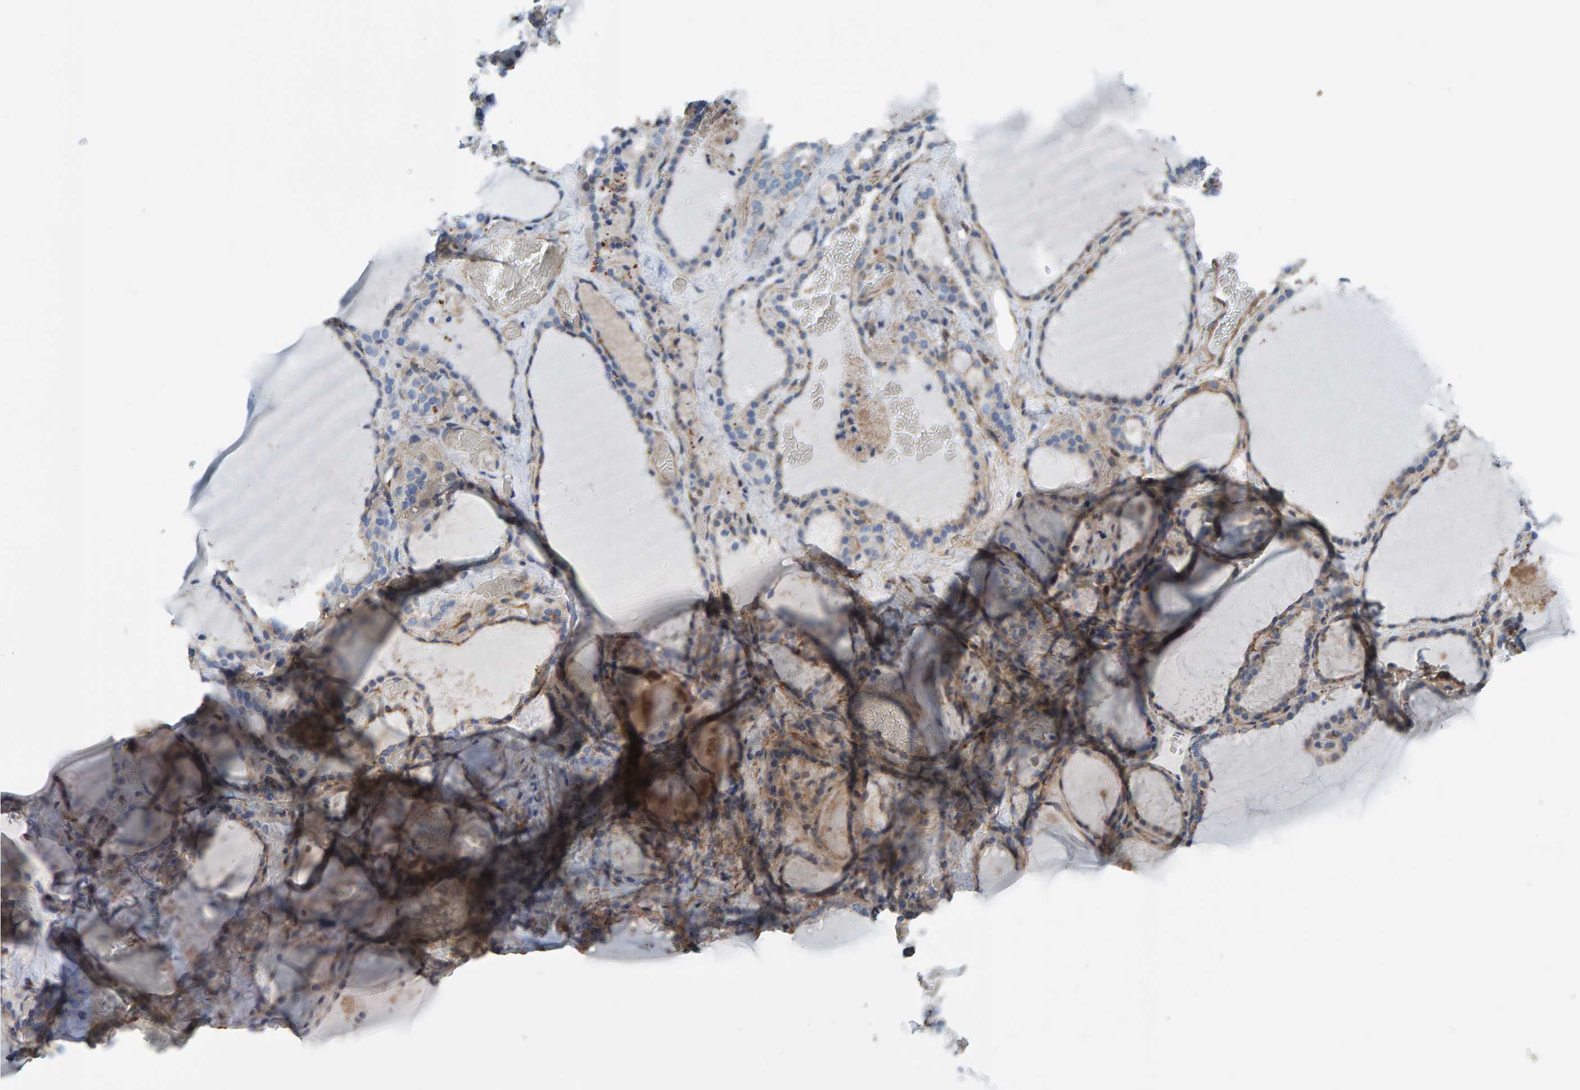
{"staining": {"intensity": "weak", "quantity": "<25%", "location": "cytoplasmic/membranous"}, "tissue": "thyroid gland", "cell_type": "Glandular cells", "image_type": "normal", "snomed": [{"axis": "morphology", "description": "Normal tissue, NOS"}, {"axis": "topography", "description": "Thyroid gland"}], "caption": "Immunohistochemistry micrograph of benign human thyroid gland stained for a protein (brown), which exhibits no expression in glandular cells.", "gene": "LRP1", "patient": {"sex": "female", "age": 22}}